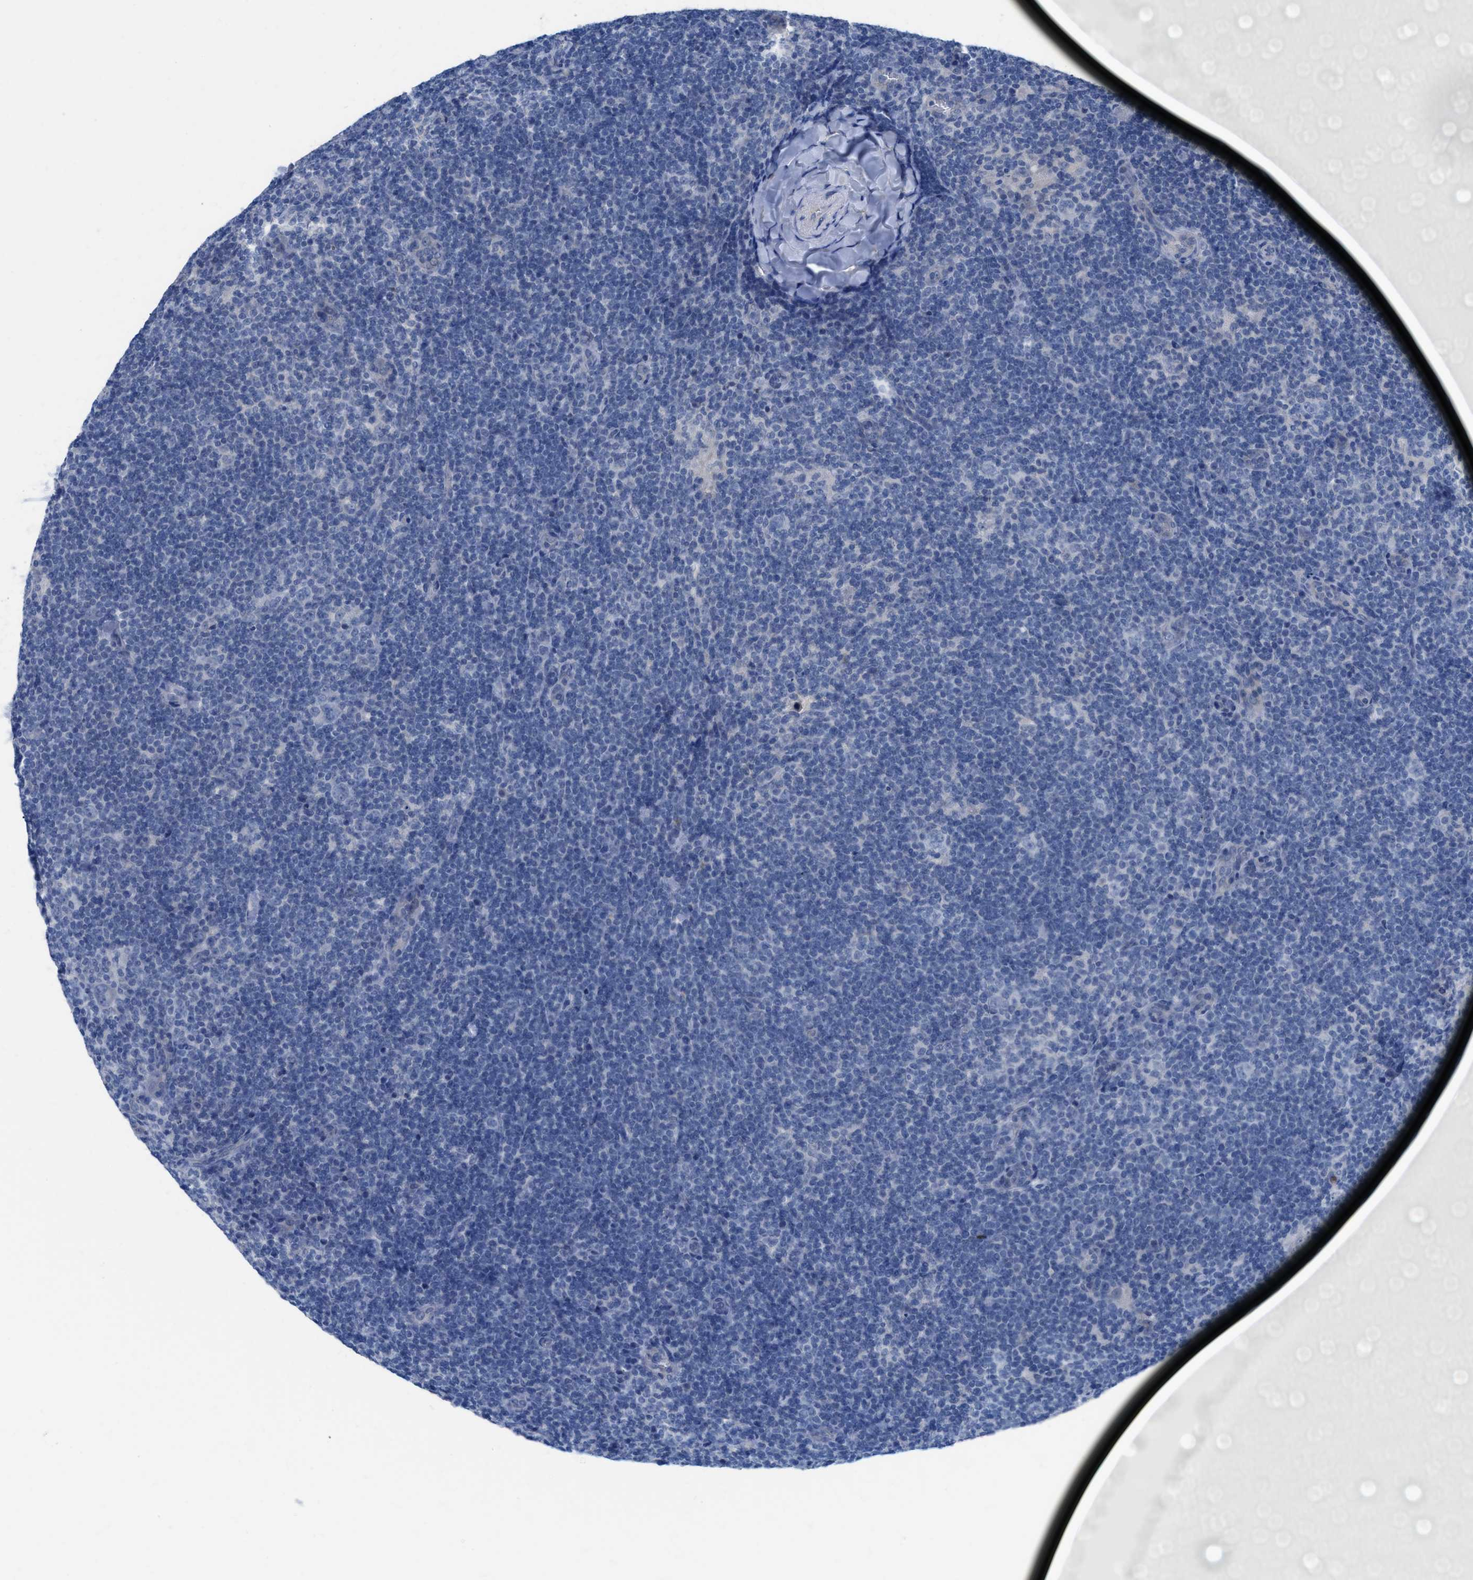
{"staining": {"intensity": "negative", "quantity": "none", "location": "none"}, "tissue": "lymphoma", "cell_type": "Tumor cells", "image_type": "cancer", "snomed": [{"axis": "morphology", "description": "Hodgkin's disease, NOS"}, {"axis": "topography", "description": "Lymph node"}], "caption": "An immunohistochemistry (IHC) photomicrograph of Hodgkin's disease is shown. There is no staining in tumor cells of Hodgkin's disease. (Stains: DAB (3,3'-diaminobenzidine) IHC with hematoxylin counter stain, Microscopy: brightfield microscopy at high magnification).", "gene": "HPX", "patient": {"sex": "female", "age": 57}}